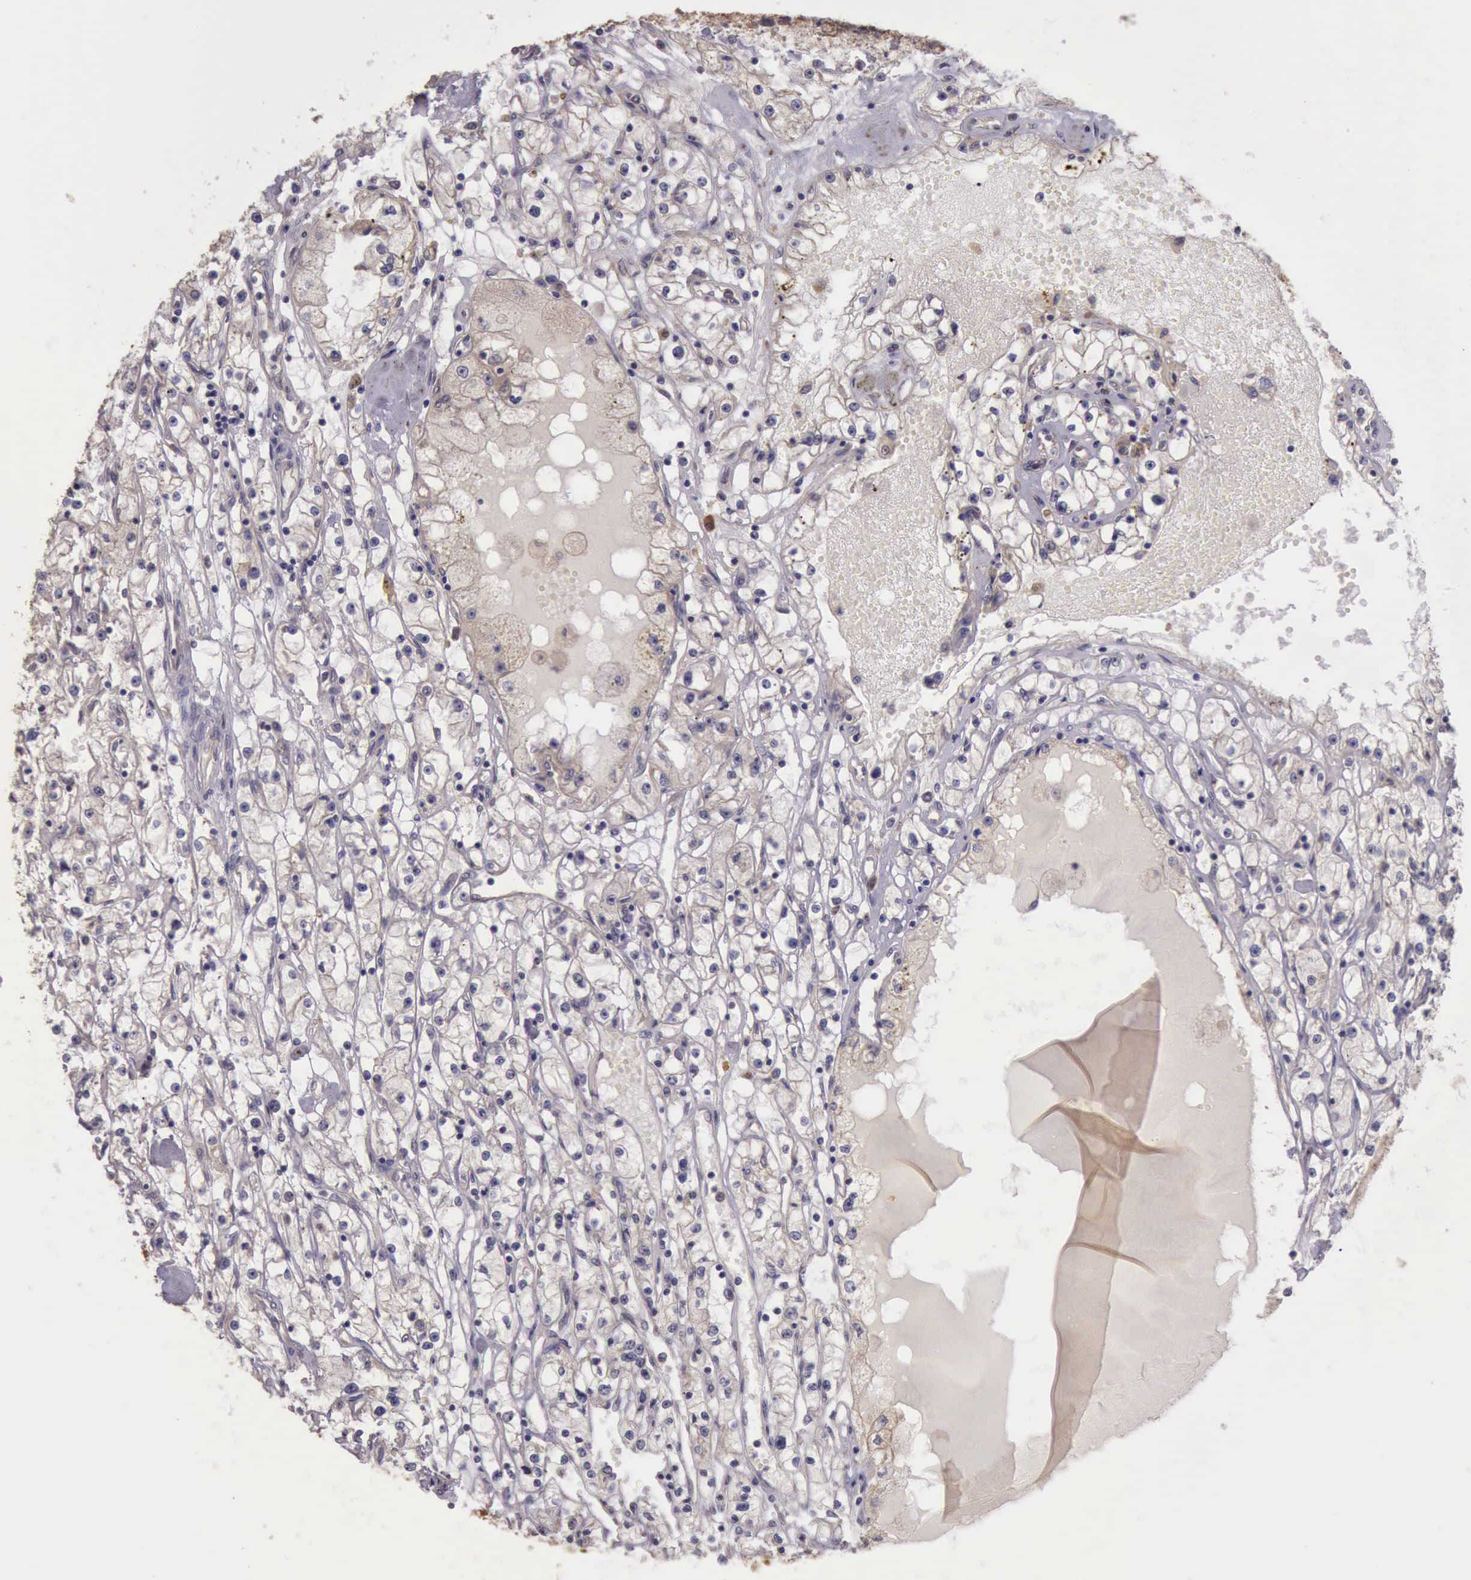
{"staining": {"intensity": "weak", "quantity": "<25%", "location": "cytoplasmic/membranous"}, "tissue": "renal cancer", "cell_type": "Tumor cells", "image_type": "cancer", "snomed": [{"axis": "morphology", "description": "Adenocarcinoma, NOS"}, {"axis": "topography", "description": "Kidney"}], "caption": "Adenocarcinoma (renal) was stained to show a protein in brown. There is no significant expression in tumor cells.", "gene": "EIF5", "patient": {"sex": "male", "age": 56}}